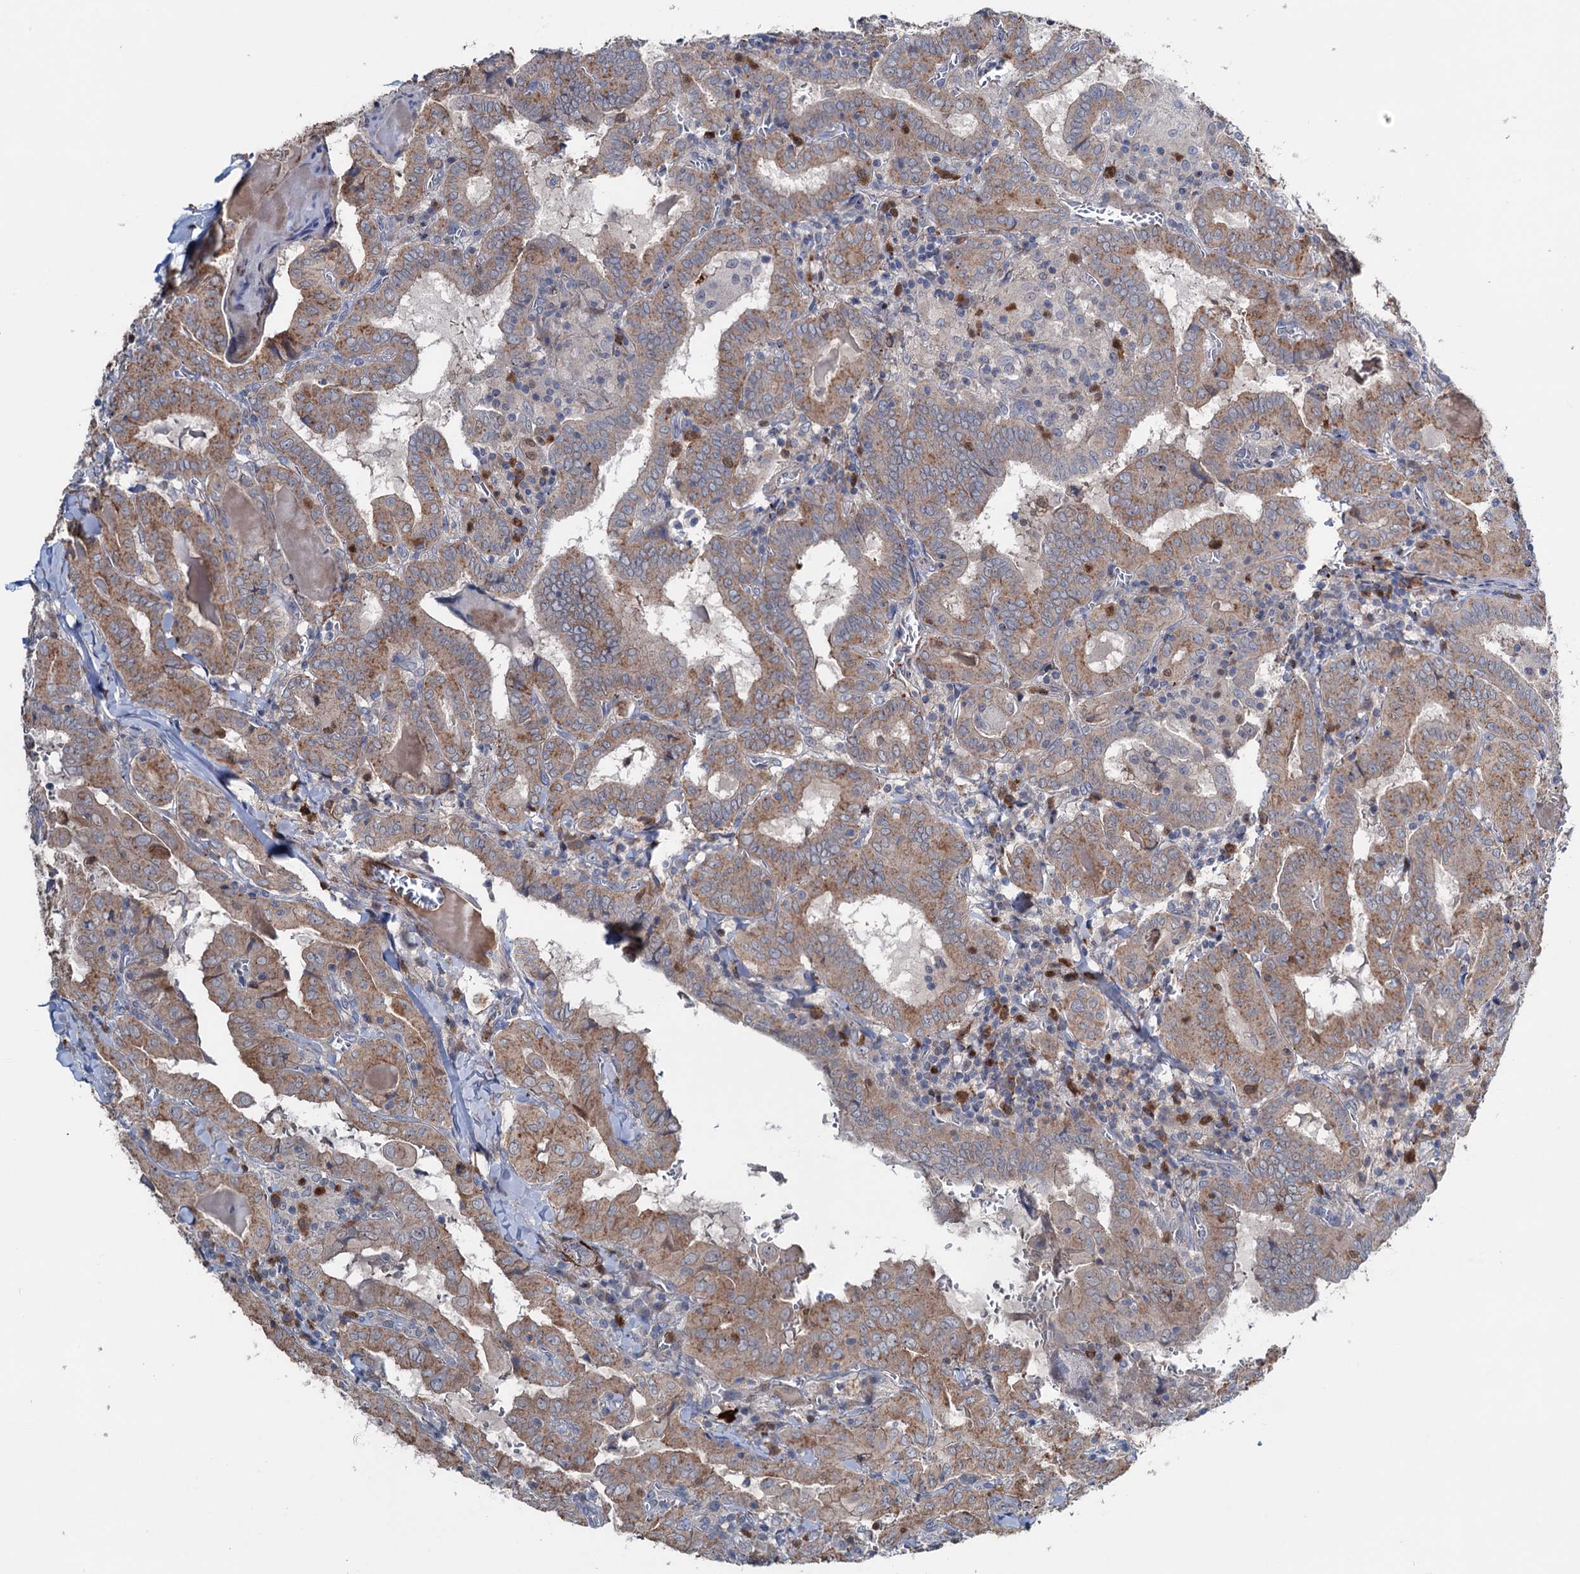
{"staining": {"intensity": "moderate", "quantity": "25%-75%", "location": "cytoplasmic/membranous"}, "tissue": "thyroid cancer", "cell_type": "Tumor cells", "image_type": "cancer", "snomed": [{"axis": "morphology", "description": "Papillary adenocarcinoma, NOS"}, {"axis": "topography", "description": "Thyroid gland"}], "caption": "Tumor cells display medium levels of moderate cytoplasmic/membranous positivity in approximately 25%-75% of cells in papillary adenocarcinoma (thyroid).", "gene": "NCAPD2", "patient": {"sex": "female", "age": 72}}